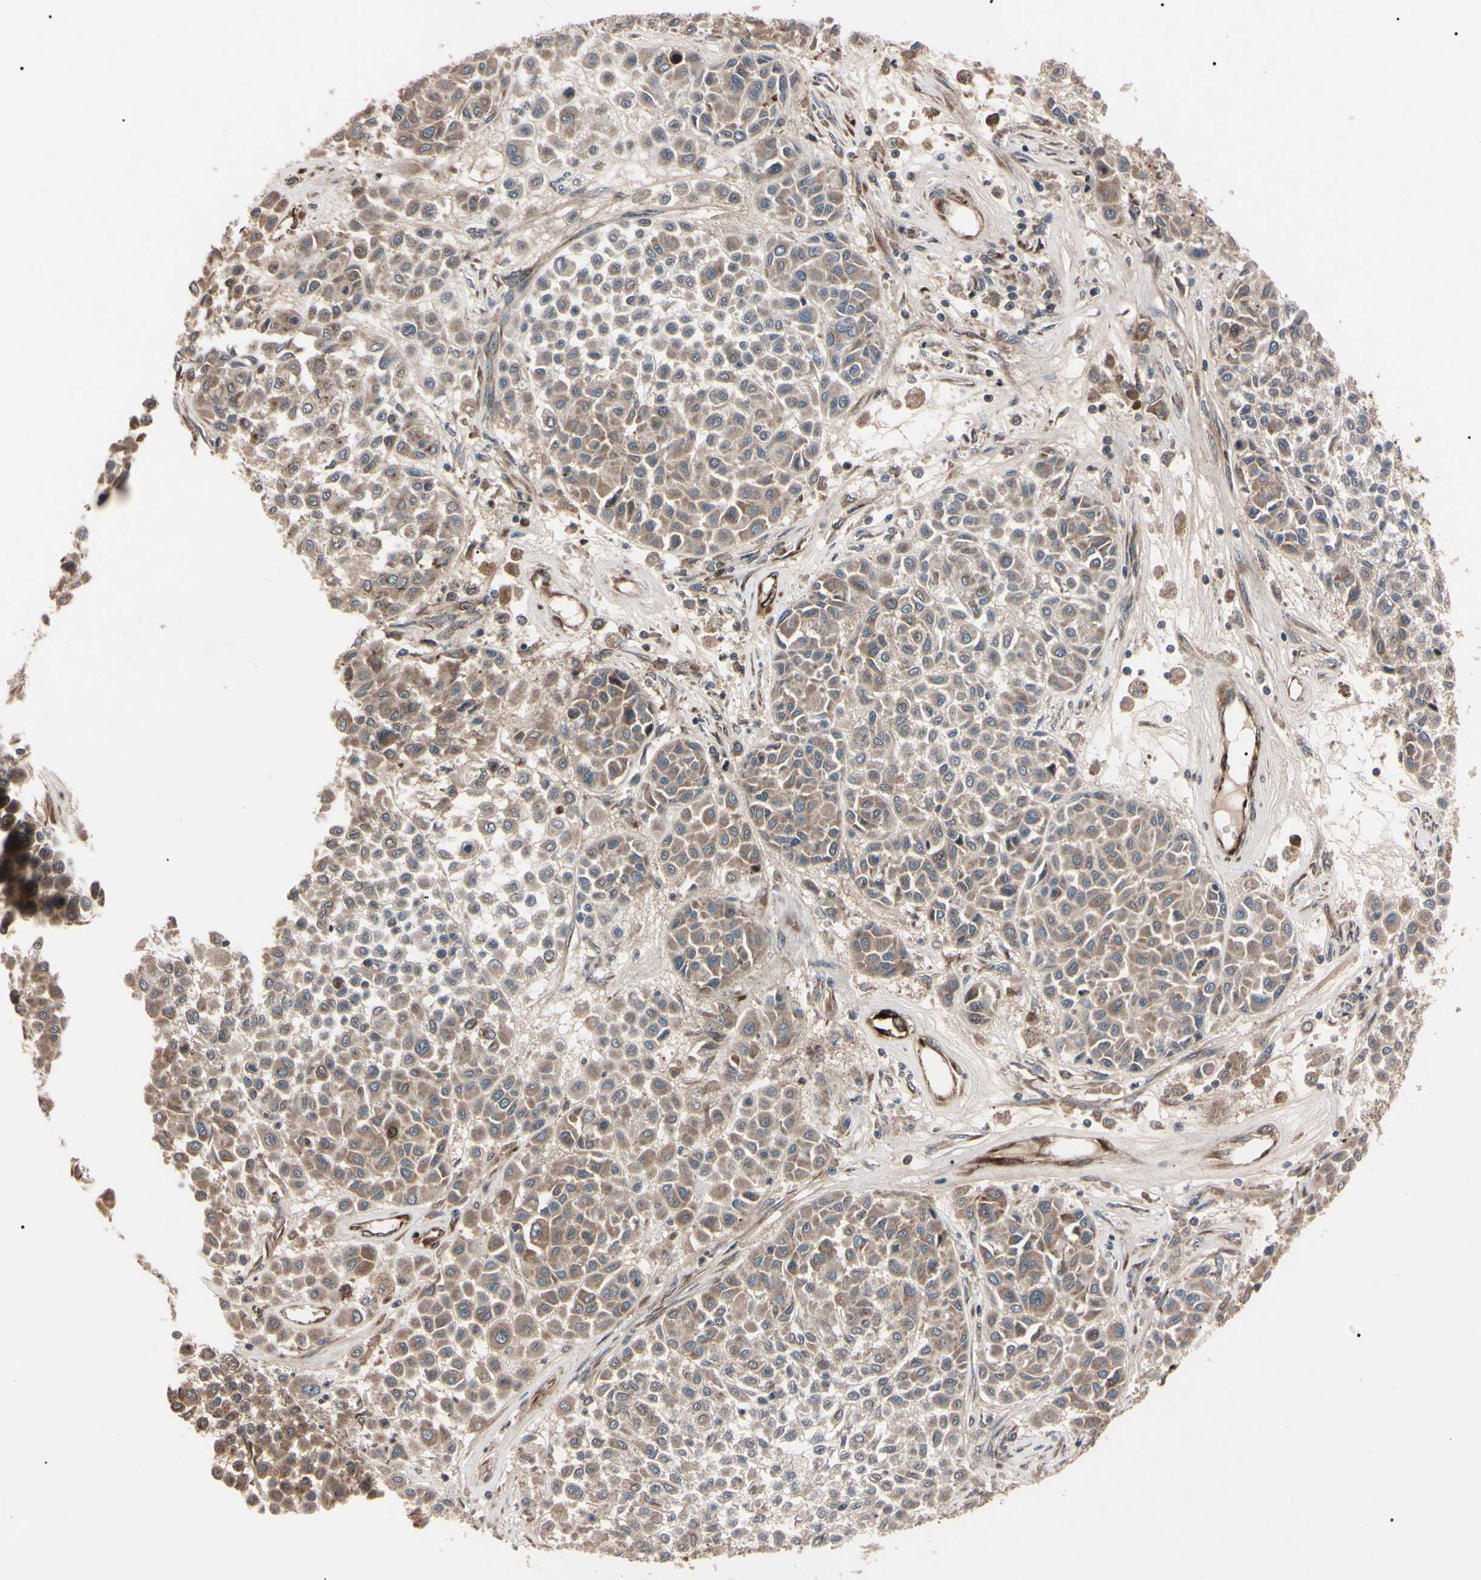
{"staining": {"intensity": "moderate", "quantity": ">75%", "location": "cytoplasmic/membranous"}, "tissue": "melanoma", "cell_type": "Tumor cells", "image_type": "cancer", "snomed": [{"axis": "morphology", "description": "Malignant melanoma, Metastatic site"}, {"axis": "topography", "description": "Soft tissue"}], "caption": "Brown immunohistochemical staining in human melanoma displays moderate cytoplasmic/membranous staining in approximately >75% of tumor cells.", "gene": "GUCY1B1", "patient": {"sex": "male", "age": 41}}